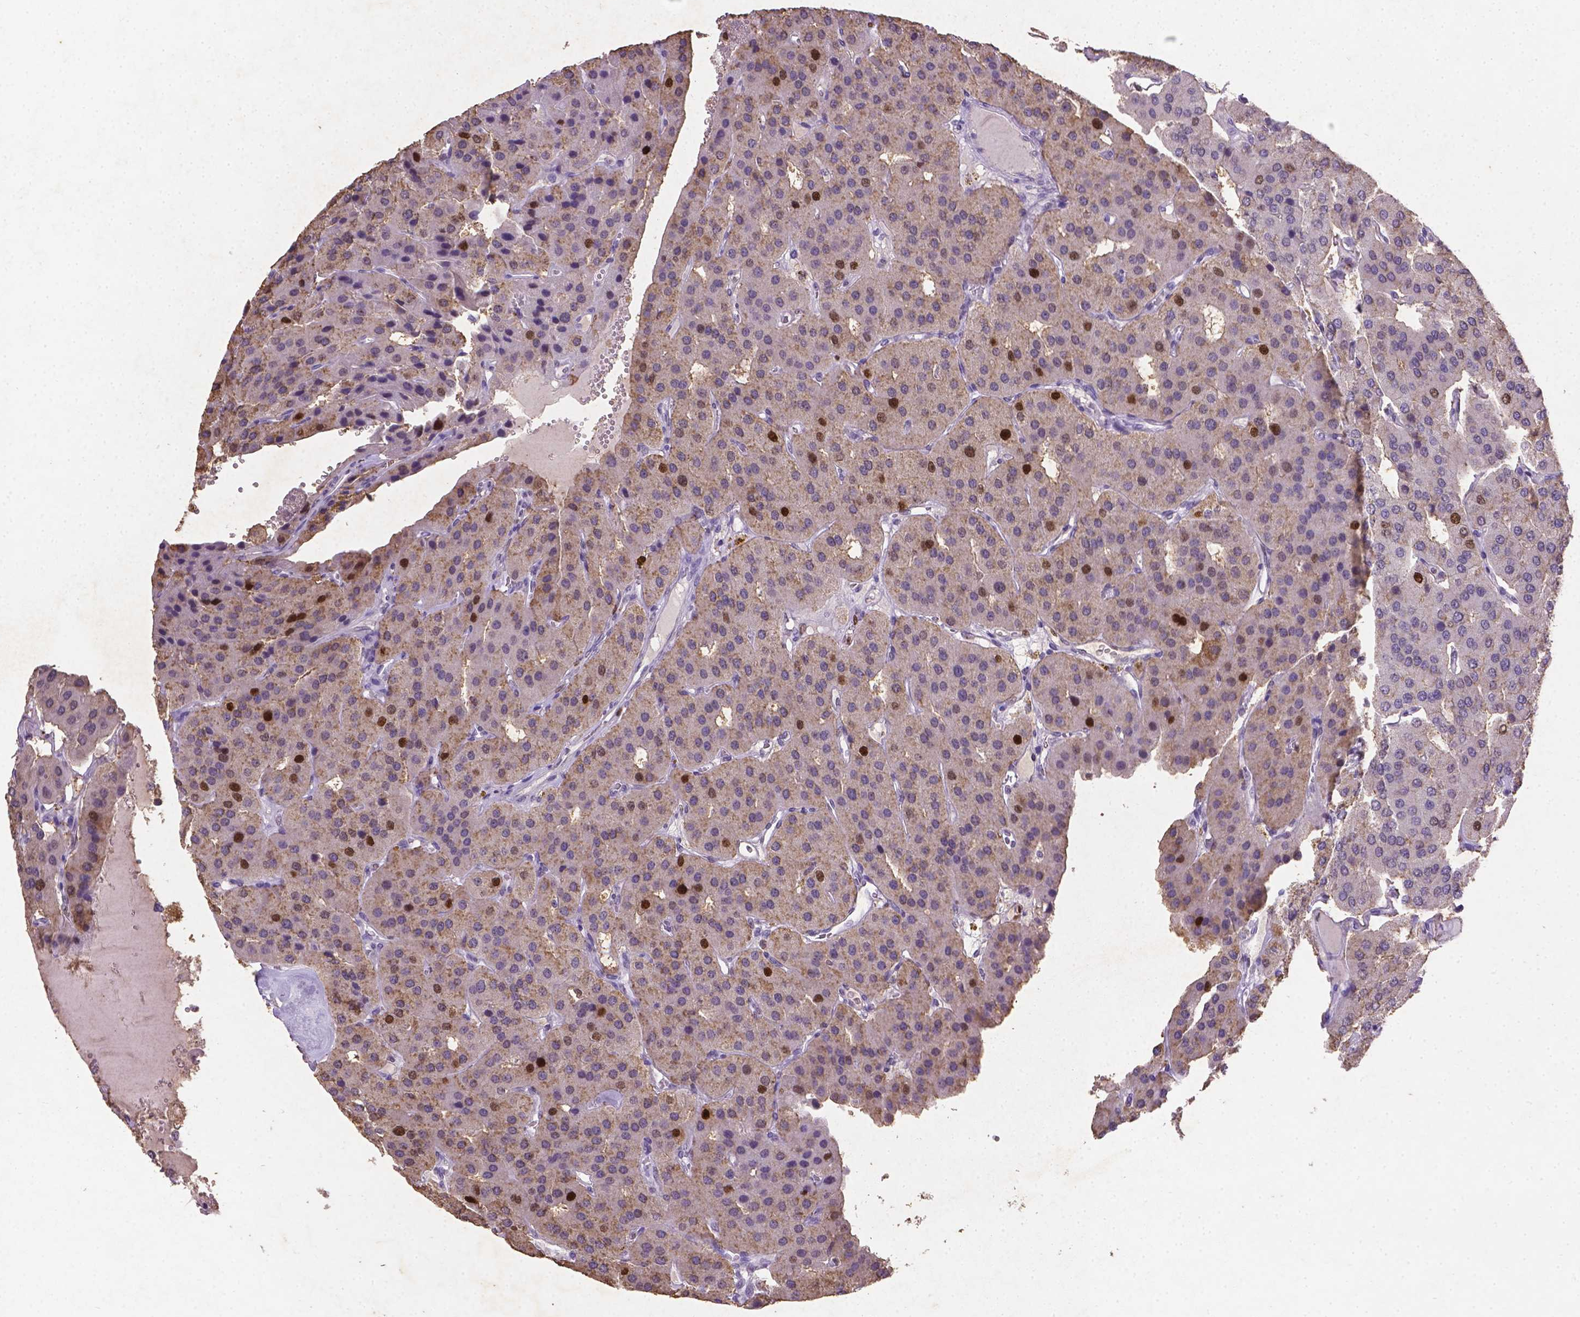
{"staining": {"intensity": "strong", "quantity": "<25%", "location": "nuclear"}, "tissue": "parathyroid gland", "cell_type": "Glandular cells", "image_type": "normal", "snomed": [{"axis": "morphology", "description": "Normal tissue, NOS"}, {"axis": "morphology", "description": "Adenoma, NOS"}, {"axis": "topography", "description": "Parathyroid gland"}], "caption": "An immunohistochemistry histopathology image of benign tissue is shown. Protein staining in brown shows strong nuclear positivity in parathyroid gland within glandular cells. The protein of interest is shown in brown color, while the nuclei are stained blue.", "gene": "CDKN1A", "patient": {"sex": "female", "age": 86}}